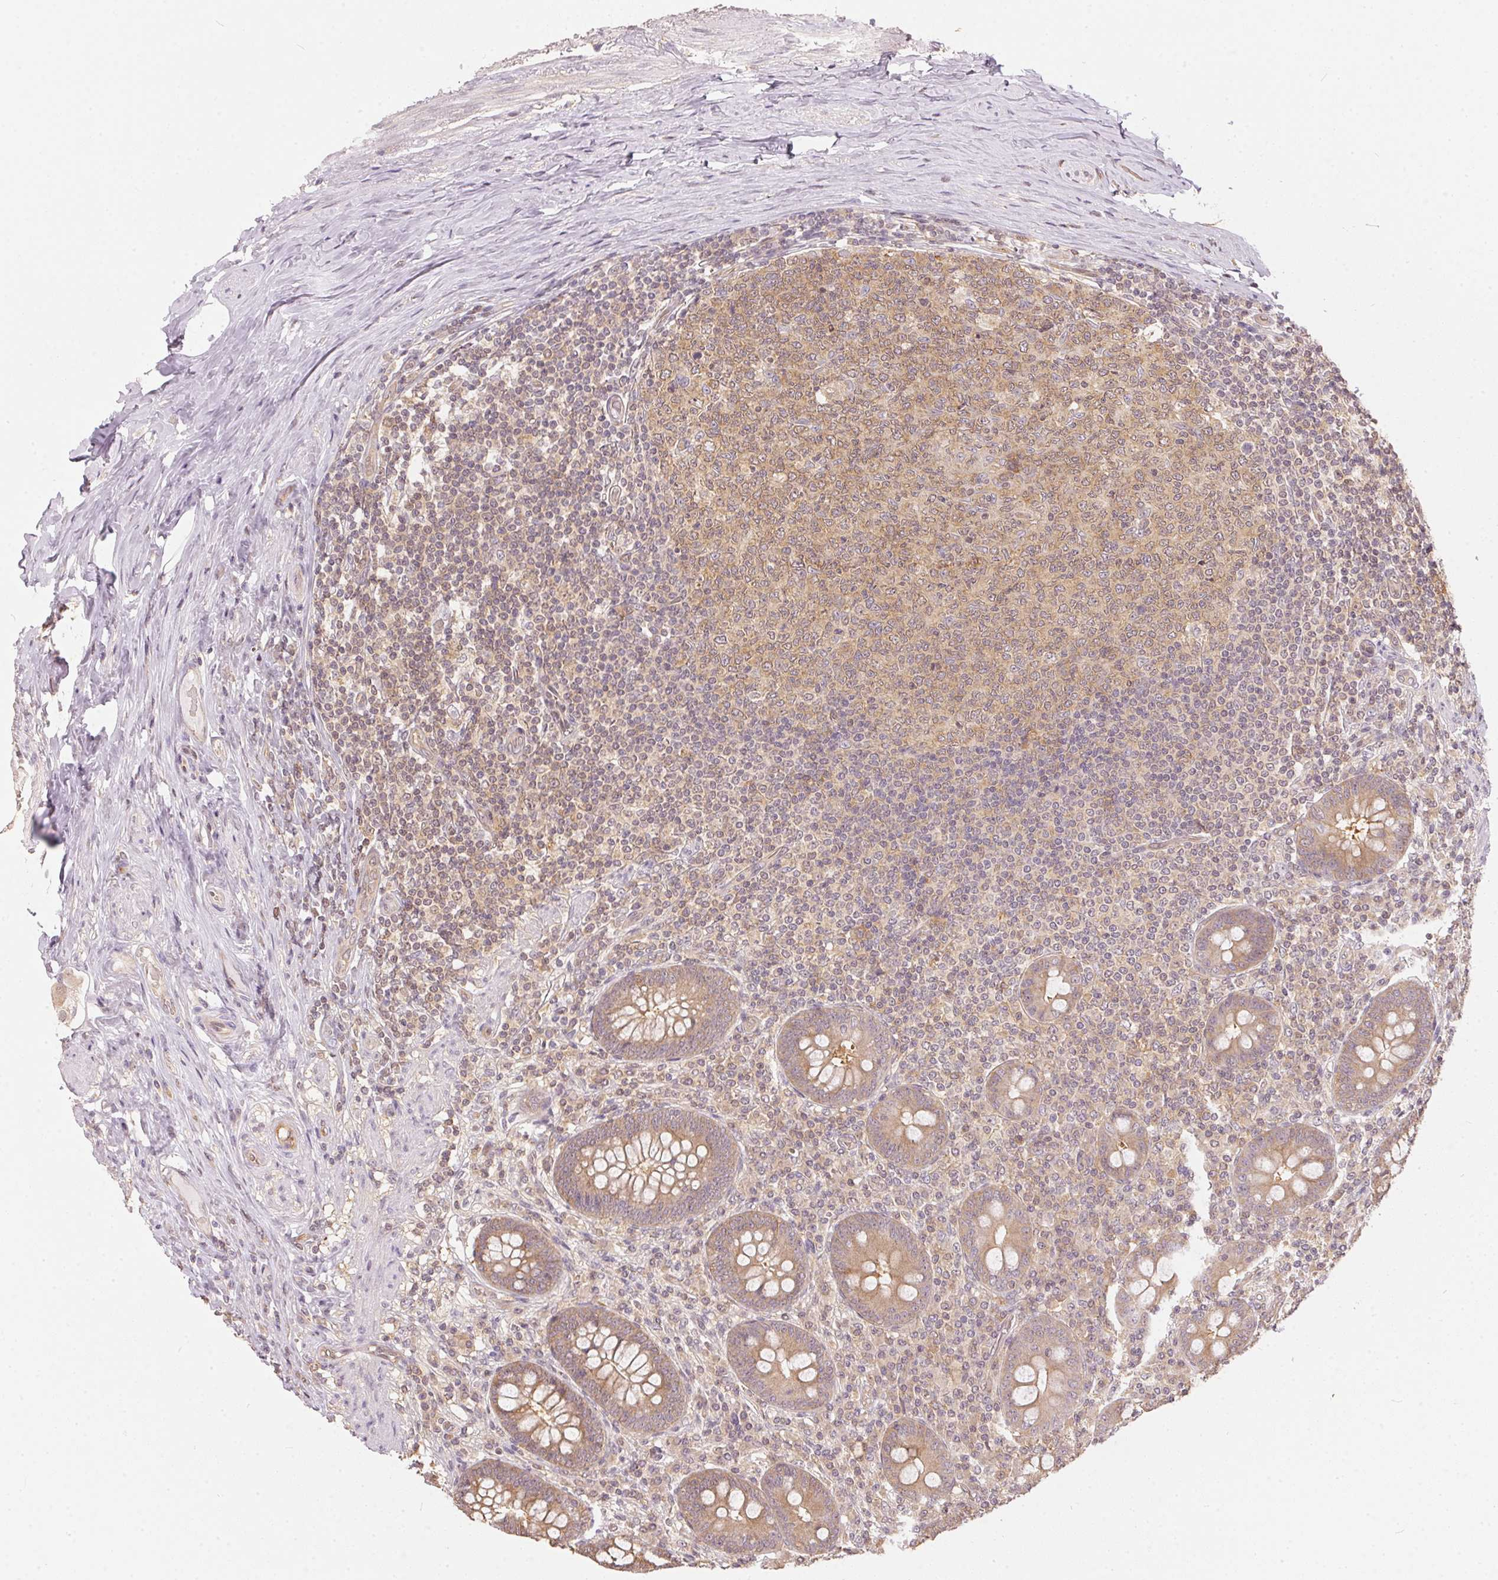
{"staining": {"intensity": "weak", "quantity": "<25%", "location": "cytoplasmic/membranous"}, "tissue": "appendix", "cell_type": "Glandular cells", "image_type": "normal", "snomed": [{"axis": "morphology", "description": "Normal tissue, NOS"}, {"axis": "topography", "description": "Appendix"}], "caption": "The histopathology image exhibits no staining of glandular cells in benign appendix. The staining was performed using DAB to visualize the protein expression in brown, while the nuclei were stained in blue with hematoxylin (Magnification: 20x).", "gene": "BLMH", "patient": {"sex": "male", "age": 71}}